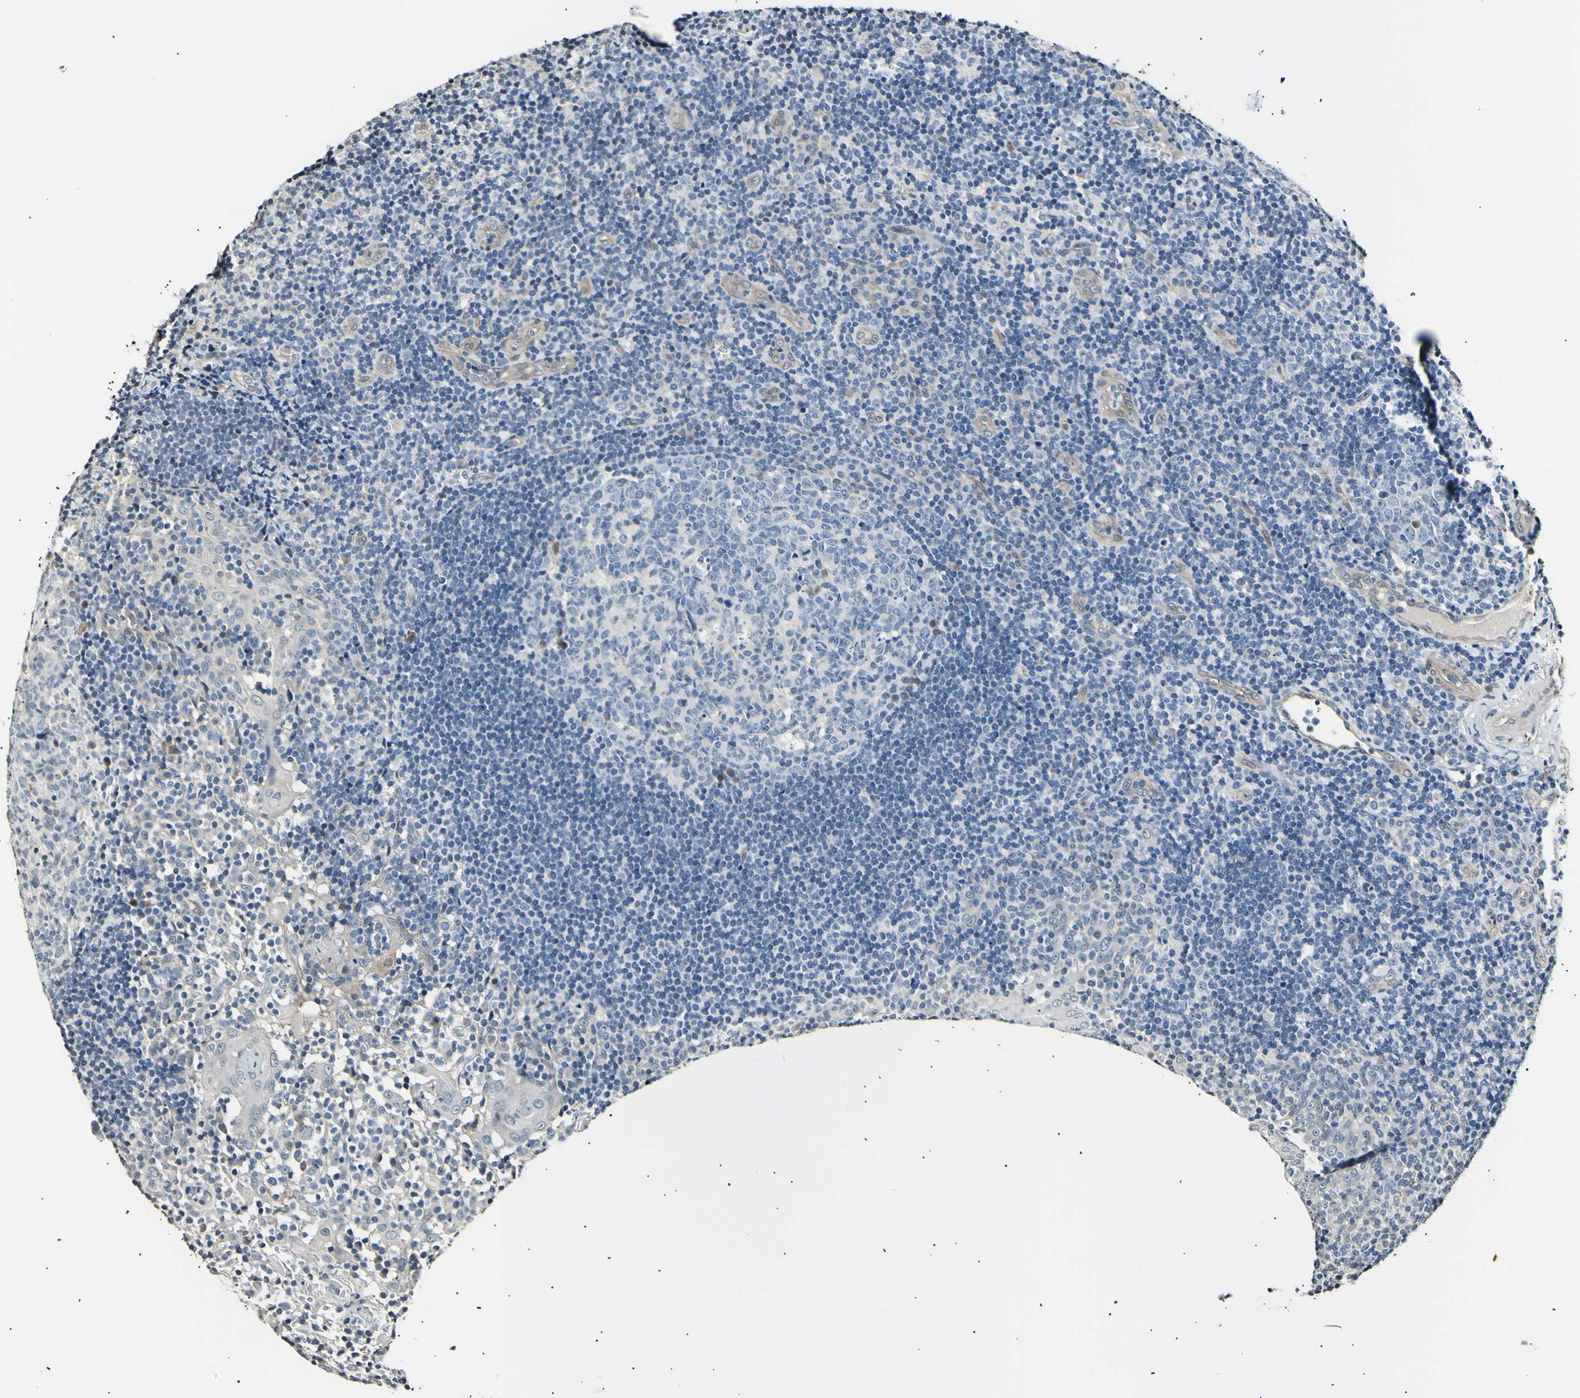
{"staining": {"intensity": "negative", "quantity": "none", "location": "none"}, "tissue": "tonsil", "cell_type": "Germinal center cells", "image_type": "normal", "snomed": [{"axis": "morphology", "description": "Normal tissue, NOS"}, {"axis": "topography", "description": "Tonsil"}], "caption": "Protein analysis of unremarkable tonsil exhibits no significant staining in germinal center cells.", "gene": "AK1", "patient": {"sex": "female", "age": 40}}